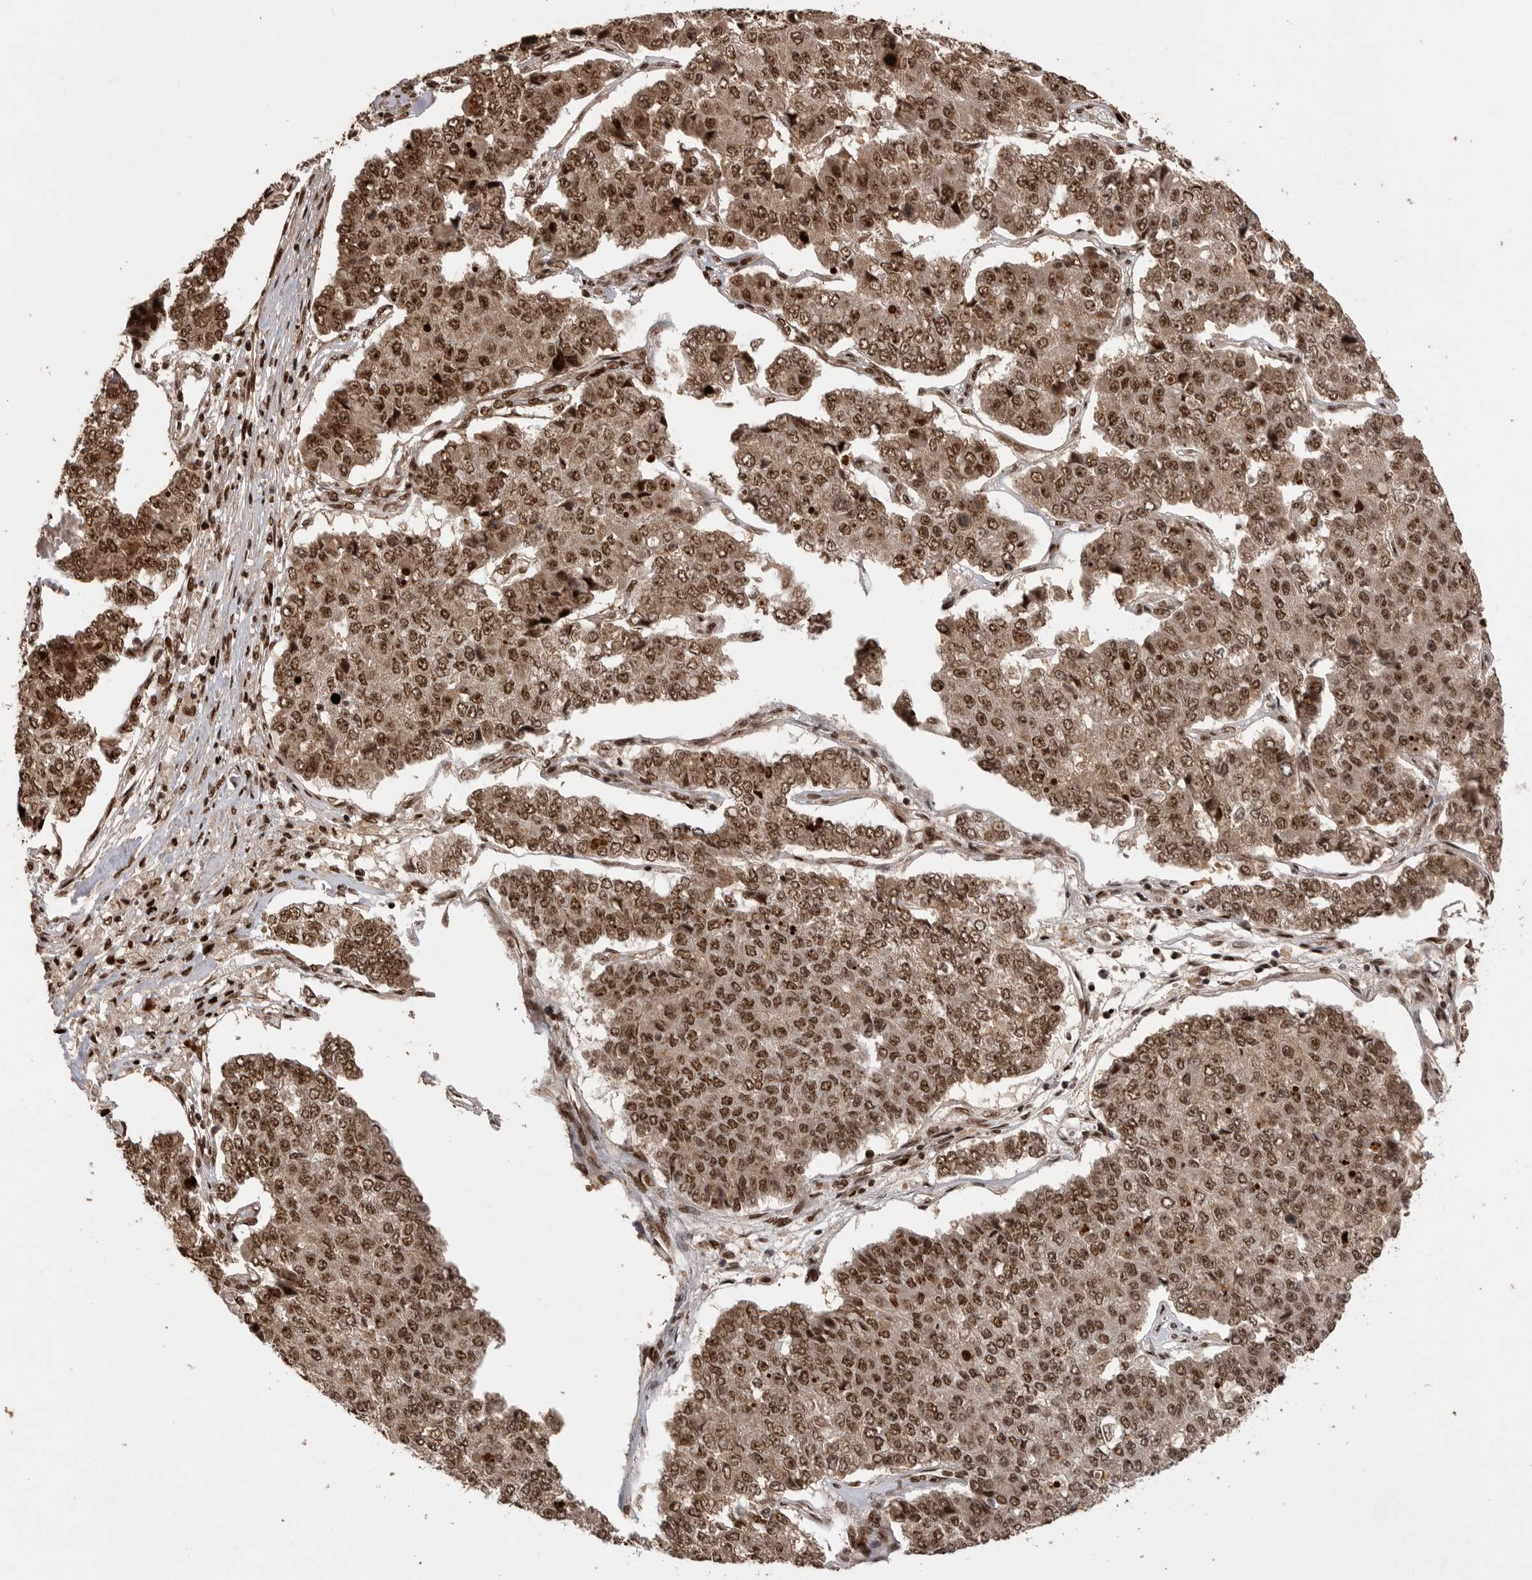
{"staining": {"intensity": "moderate", "quantity": ">75%", "location": "nuclear"}, "tissue": "pancreatic cancer", "cell_type": "Tumor cells", "image_type": "cancer", "snomed": [{"axis": "morphology", "description": "Adenocarcinoma, NOS"}, {"axis": "topography", "description": "Pancreas"}], "caption": "Human pancreatic cancer (adenocarcinoma) stained for a protein (brown) reveals moderate nuclear positive positivity in about >75% of tumor cells.", "gene": "PPP1R8", "patient": {"sex": "male", "age": 50}}